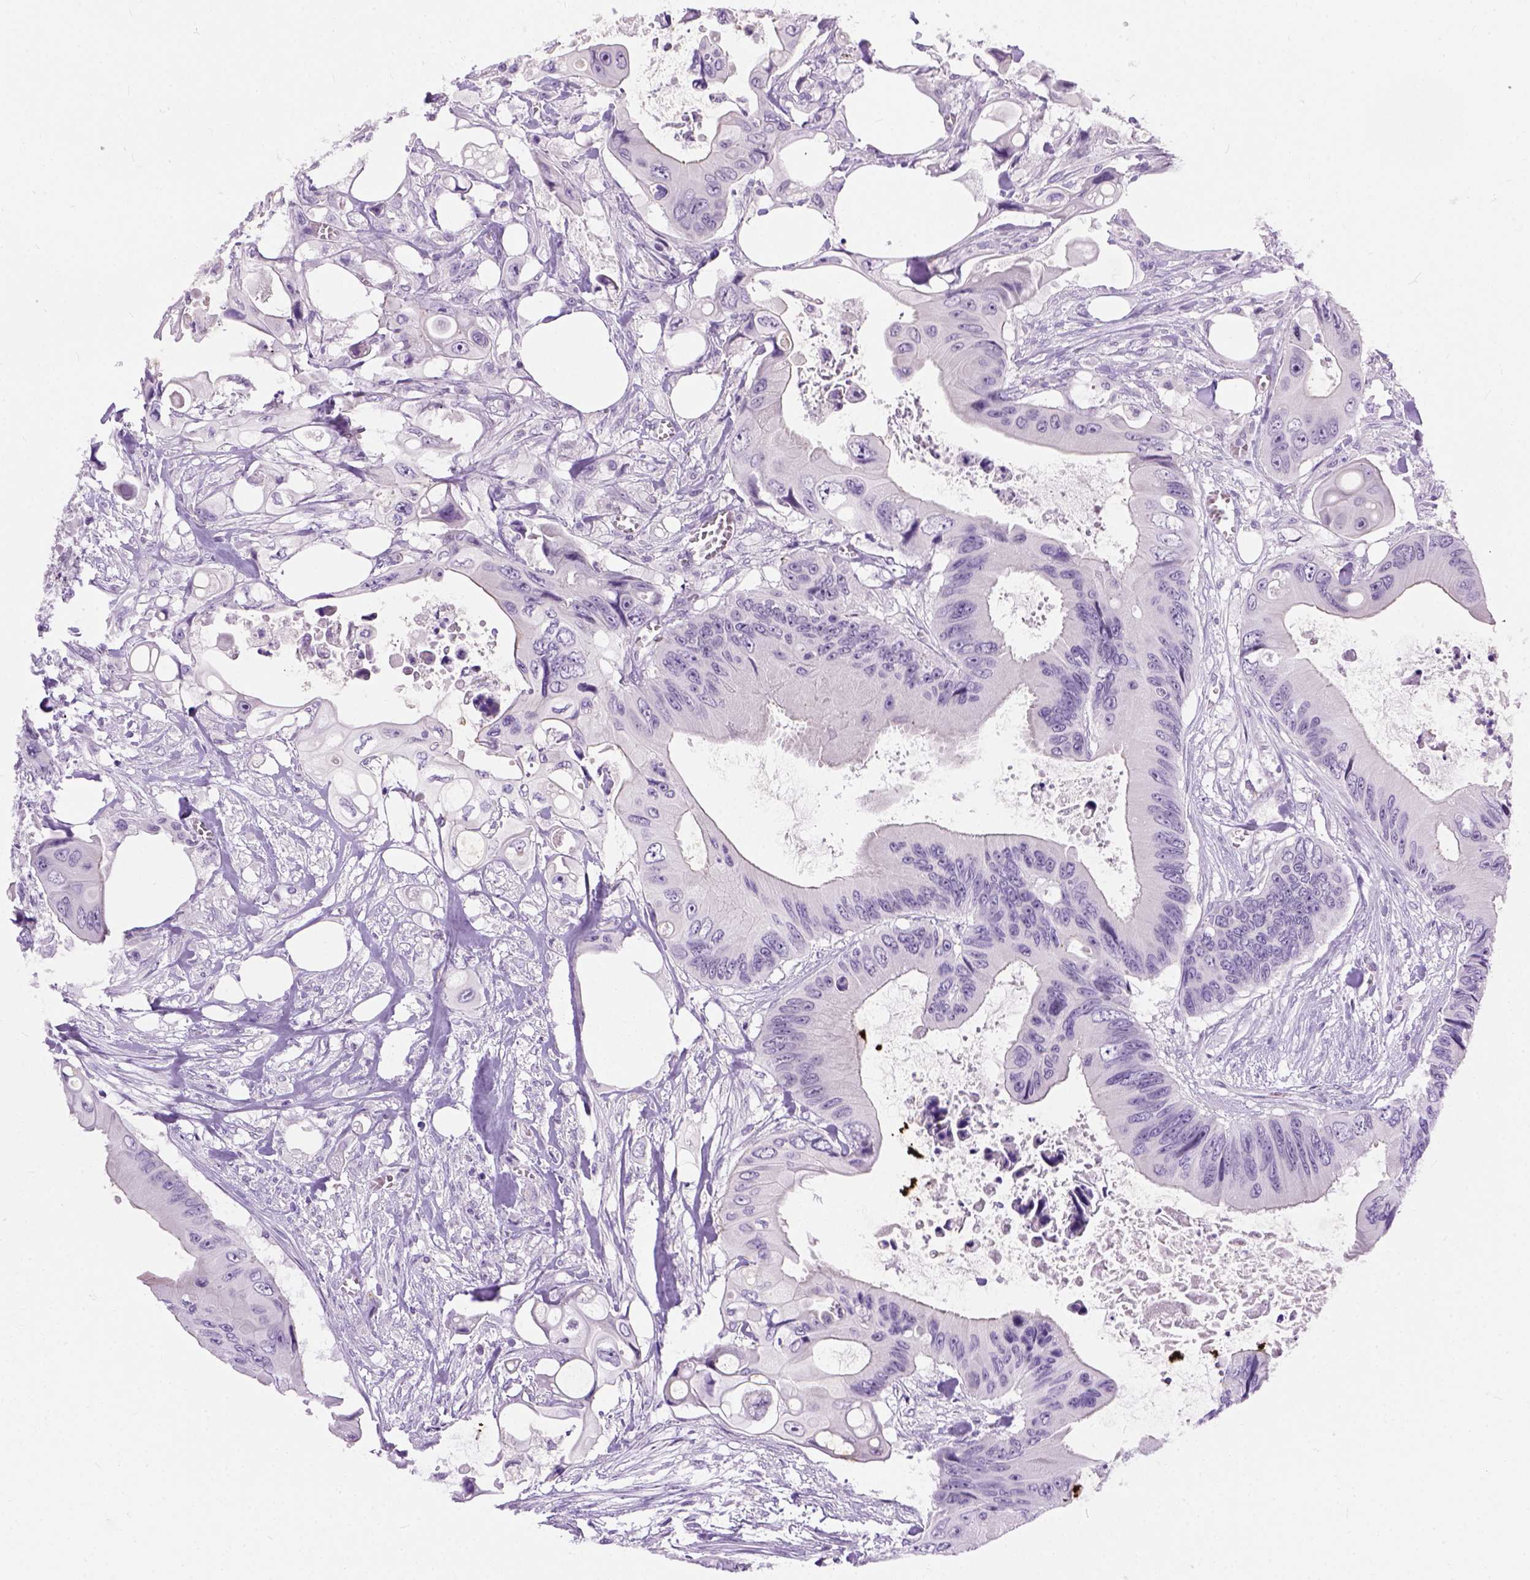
{"staining": {"intensity": "negative", "quantity": "none", "location": "none"}, "tissue": "colorectal cancer", "cell_type": "Tumor cells", "image_type": "cancer", "snomed": [{"axis": "morphology", "description": "Adenocarcinoma, NOS"}, {"axis": "topography", "description": "Rectum"}], "caption": "The photomicrograph reveals no significant expression in tumor cells of colorectal cancer (adenocarcinoma). (Stains: DAB (3,3'-diaminobenzidine) immunohistochemistry (IHC) with hematoxylin counter stain, Microscopy: brightfield microscopy at high magnification).", "gene": "FAM184B", "patient": {"sex": "male", "age": 63}}